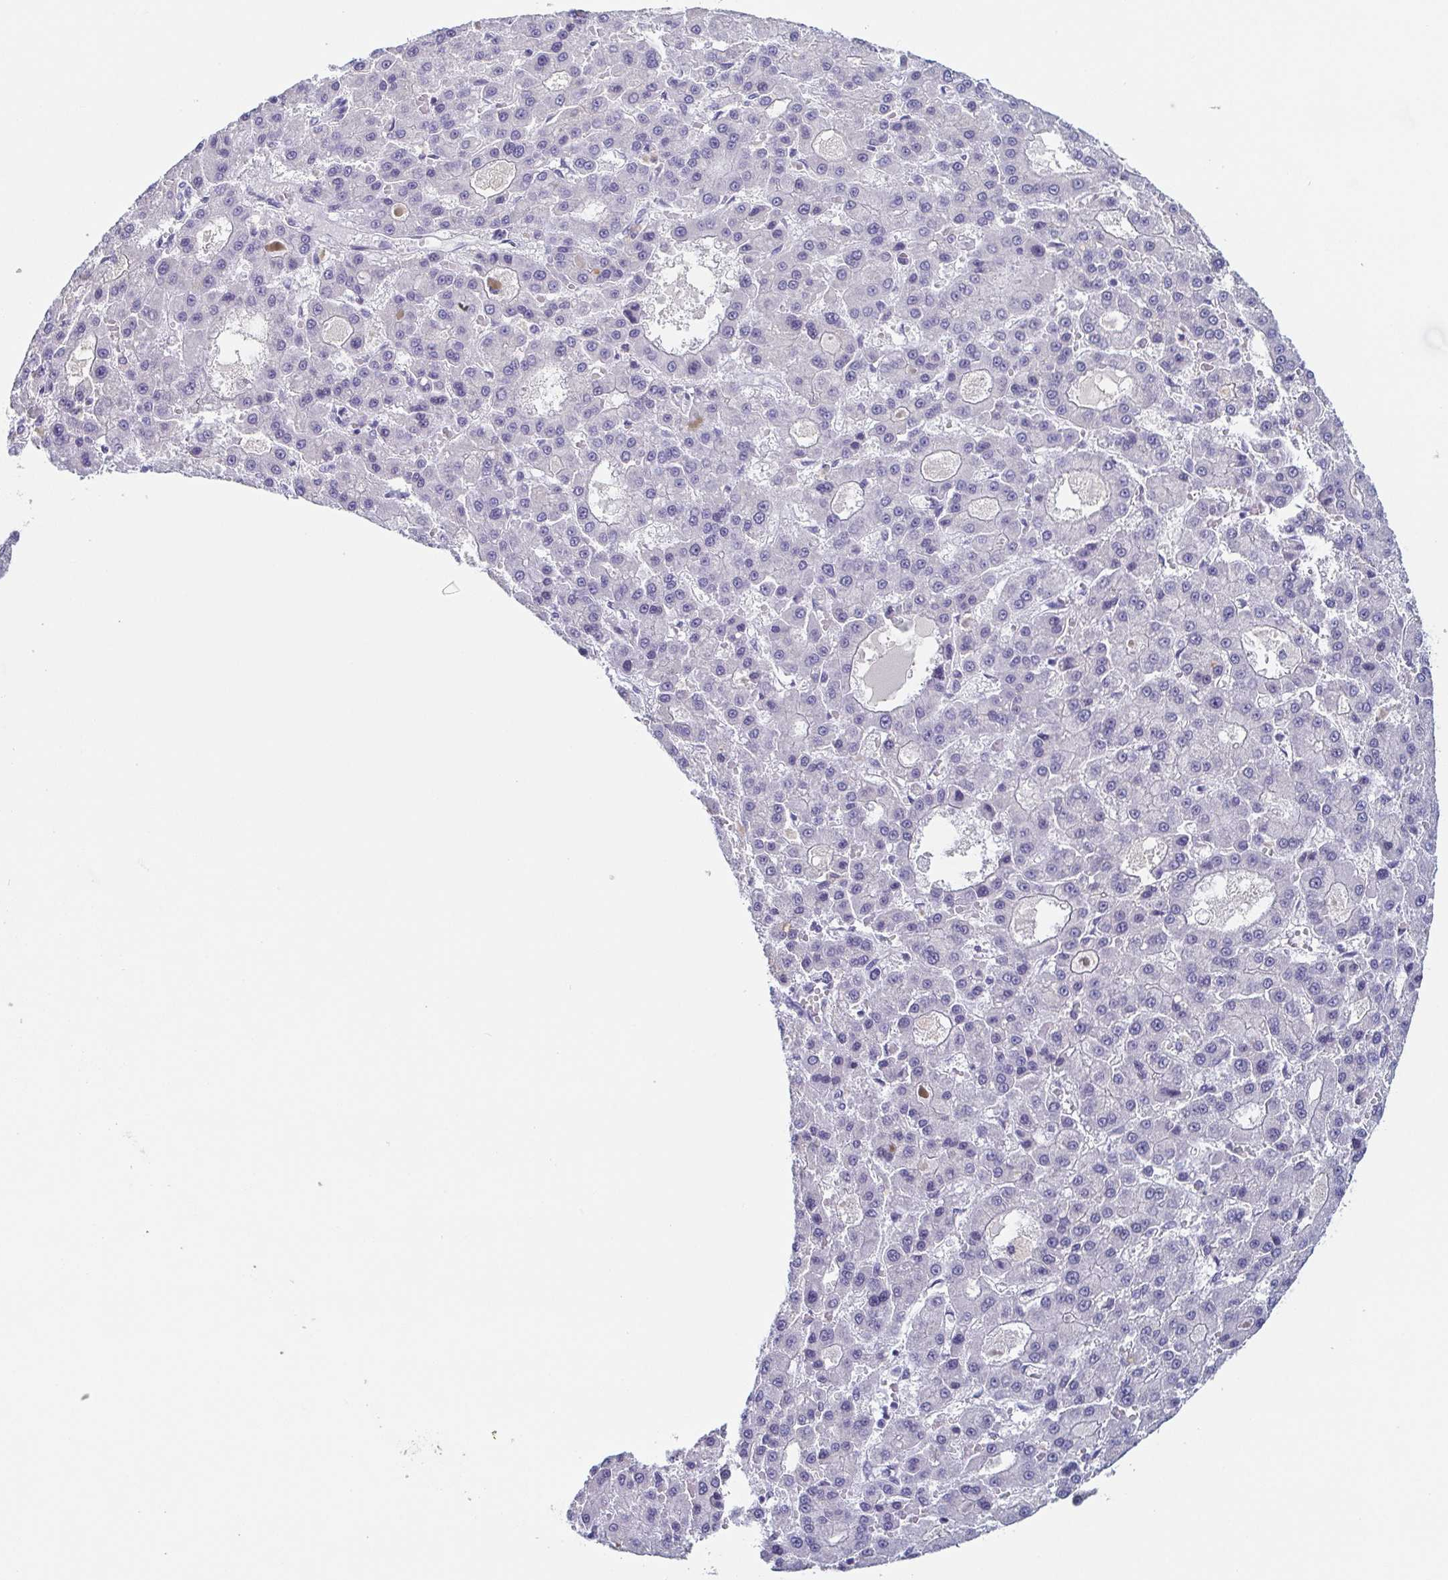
{"staining": {"intensity": "negative", "quantity": "none", "location": "none"}, "tissue": "liver cancer", "cell_type": "Tumor cells", "image_type": "cancer", "snomed": [{"axis": "morphology", "description": "Carcinoma, Hepatocellular, NOS"}, {"axis": "topography", "description": "Liver"}], "caption": "An IHC histopathology image of liver hepatocellular carcinoma is shown. There is no staining in tumor cells of liver hepatocellular carcinoma.", "gene": "ITLN1", "patient": {"sex": "male", "age": 70}}